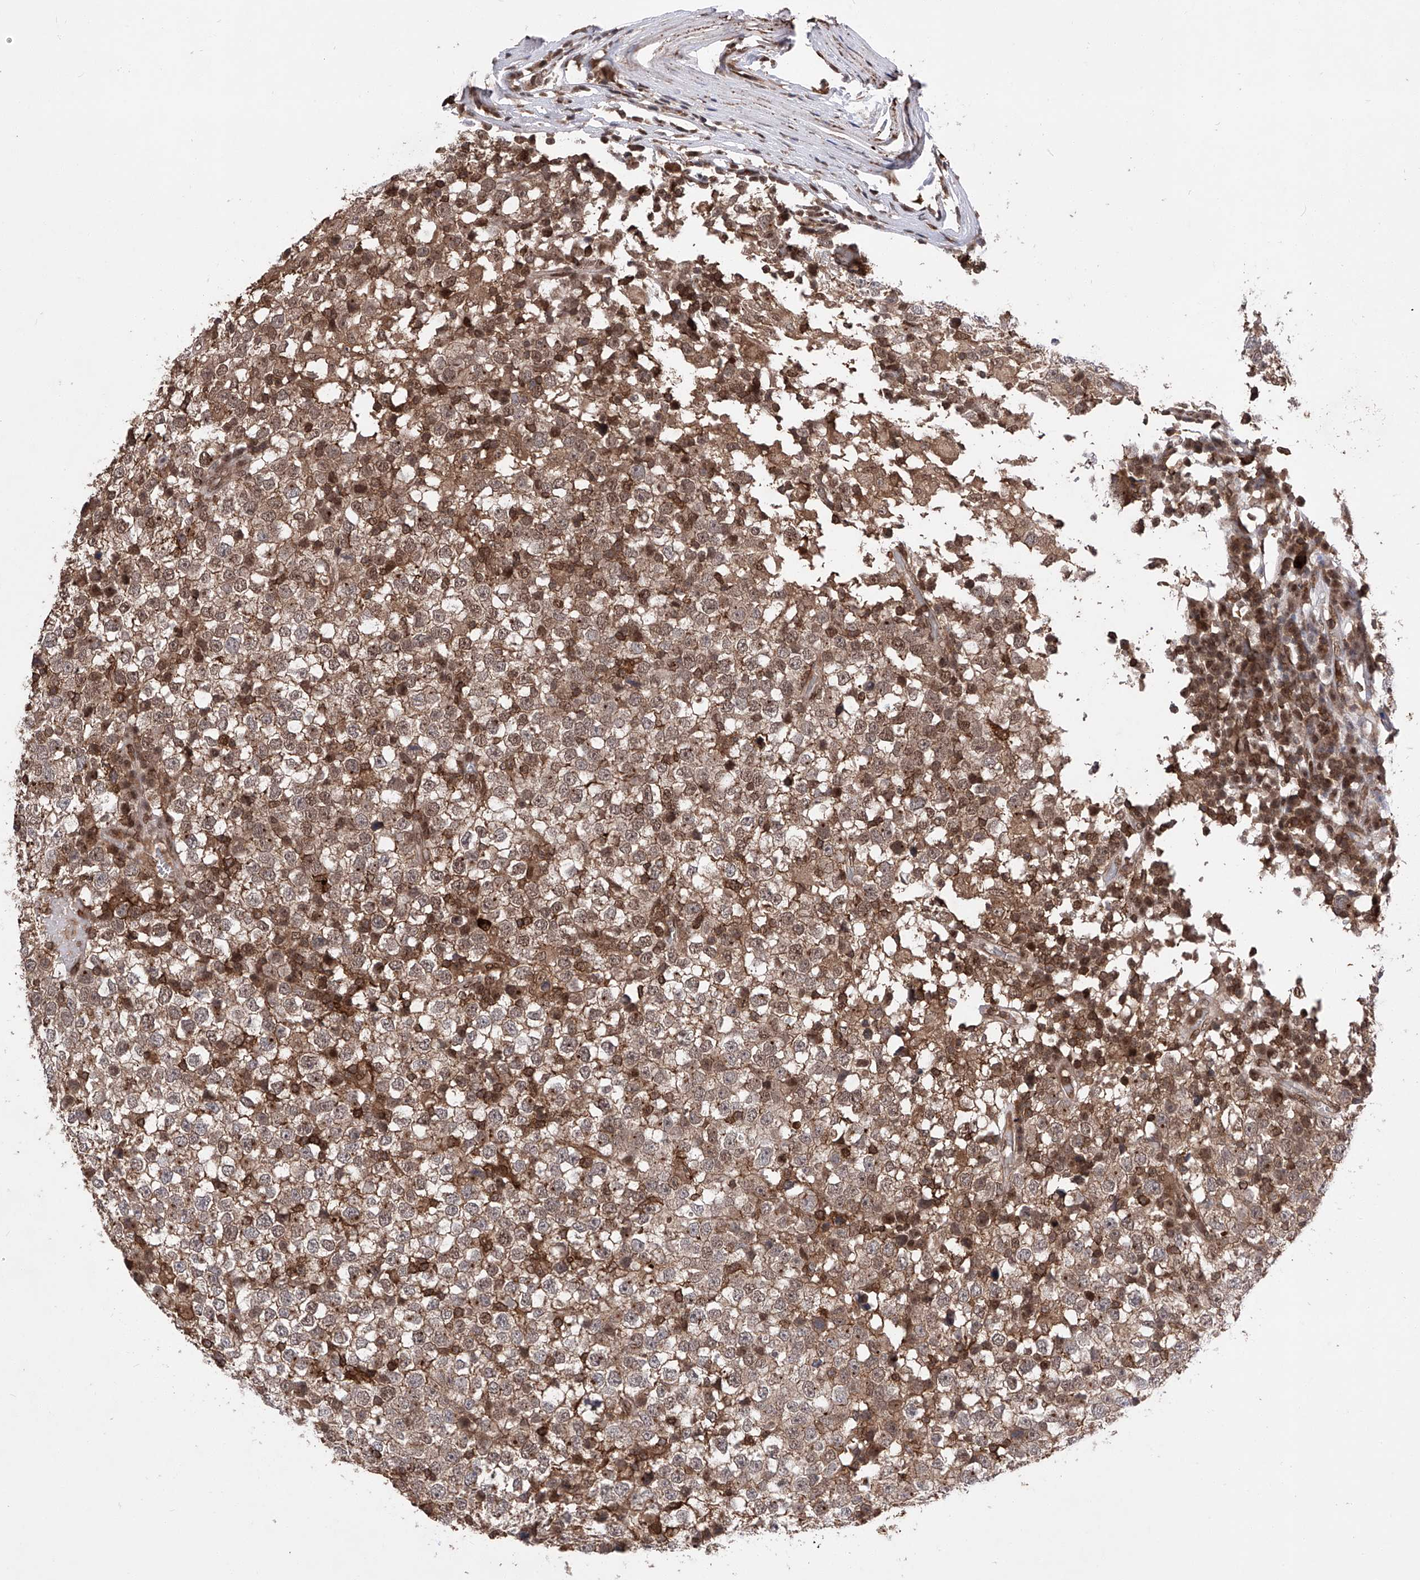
{"staining": {"intensity": "weak", "quantity": "25%-75%", "location": "cytoplasmic/membranous,nuclear"}, "tissue": "testis cancer", "cell_type": "Tumor cells", "image_type": "cancer", "snomed": [{"axis": "morphology", "description": "Seminoma, NOS"}, {"axis": "topography", "description": "Testis"}], "caption": "Protein expression analysis of testis seminoma reveals weak cytoplasmic/membranous and nuclear staining in about 25%-75% of tumor cells.", "gene": "ZNF280D", "patient": {"sex": "male", "age": 65}}